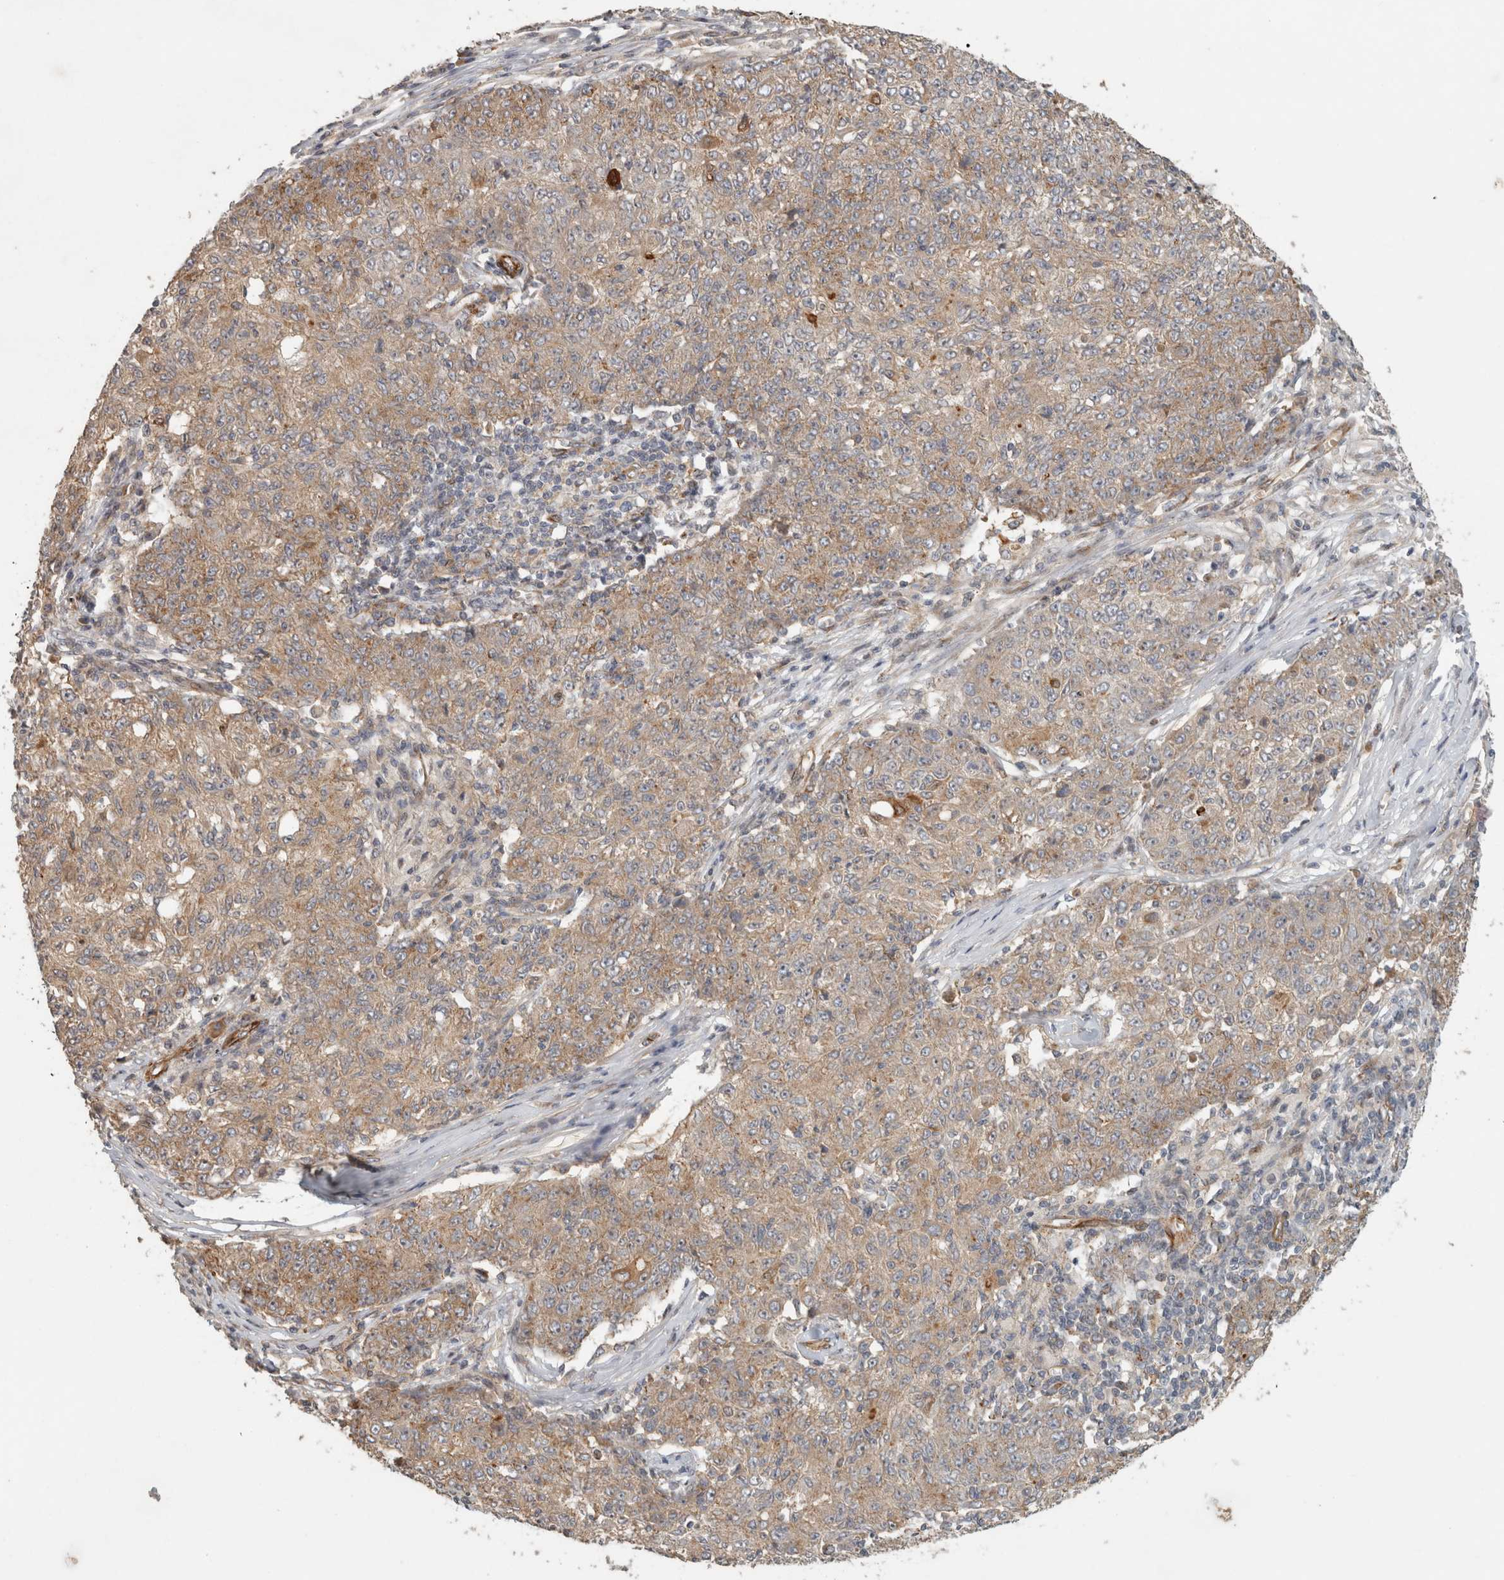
{"staining": {"intensity": "weak", "quantity": ">75%", "location": "cytoplasmic/membranous"}, "tissue": "ovarian cancer", "cell_type": "Tumor cells", "image_type": "cancer", "snomed": [{"axis": "morphology", "description": "Carcinoma, endometroid"}, {"axis": "topography", "description": "Ovary"}], "caption": "Protein staining shows weak cytoplasmic/membranous positivity in about >75% of tumor cells in endometroid carcinoma (ovarian).", "gene": "SIPA1L2", "patient": {"sex": "female", "age": 42}}